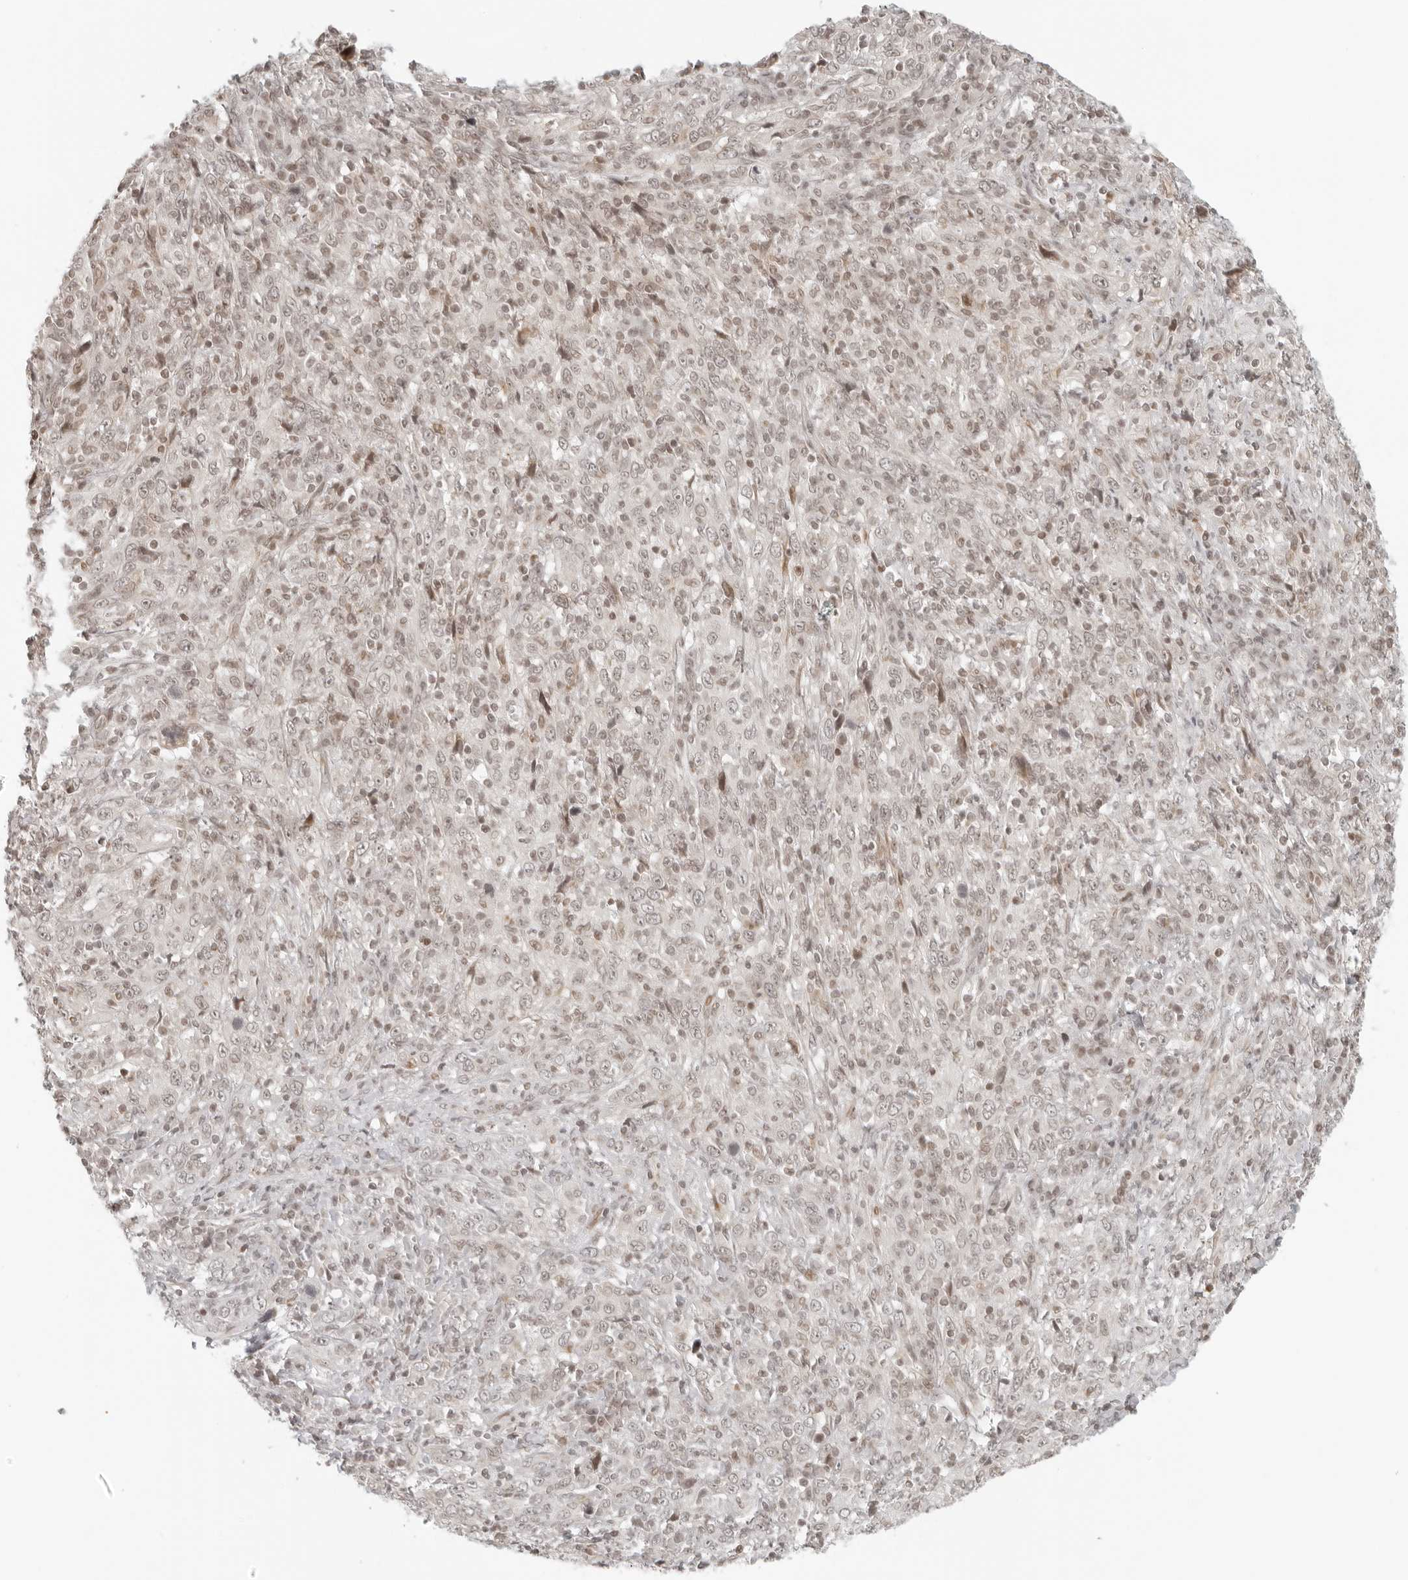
{"staining": {"intensity": "negative", "quantity": "none", "location": "none"}, "tissue": "cervical cancer", "cell_type": "Tumor cells", "image_type": "cancer", "snomed": [{"axis": "morphology", "description": "Squamous cell carcinoma, NOS"}, {"axis": "topography", "description": "Cervix"}], "caption": "Immunohistochemistry (IHC) micrograph of human cervical squamous cell carcinoma stained for a protein (brown), which reveals no positivity in tumor cells.", "gene": "ZNF407", "patient": {"sex": "female", "age": 46}}